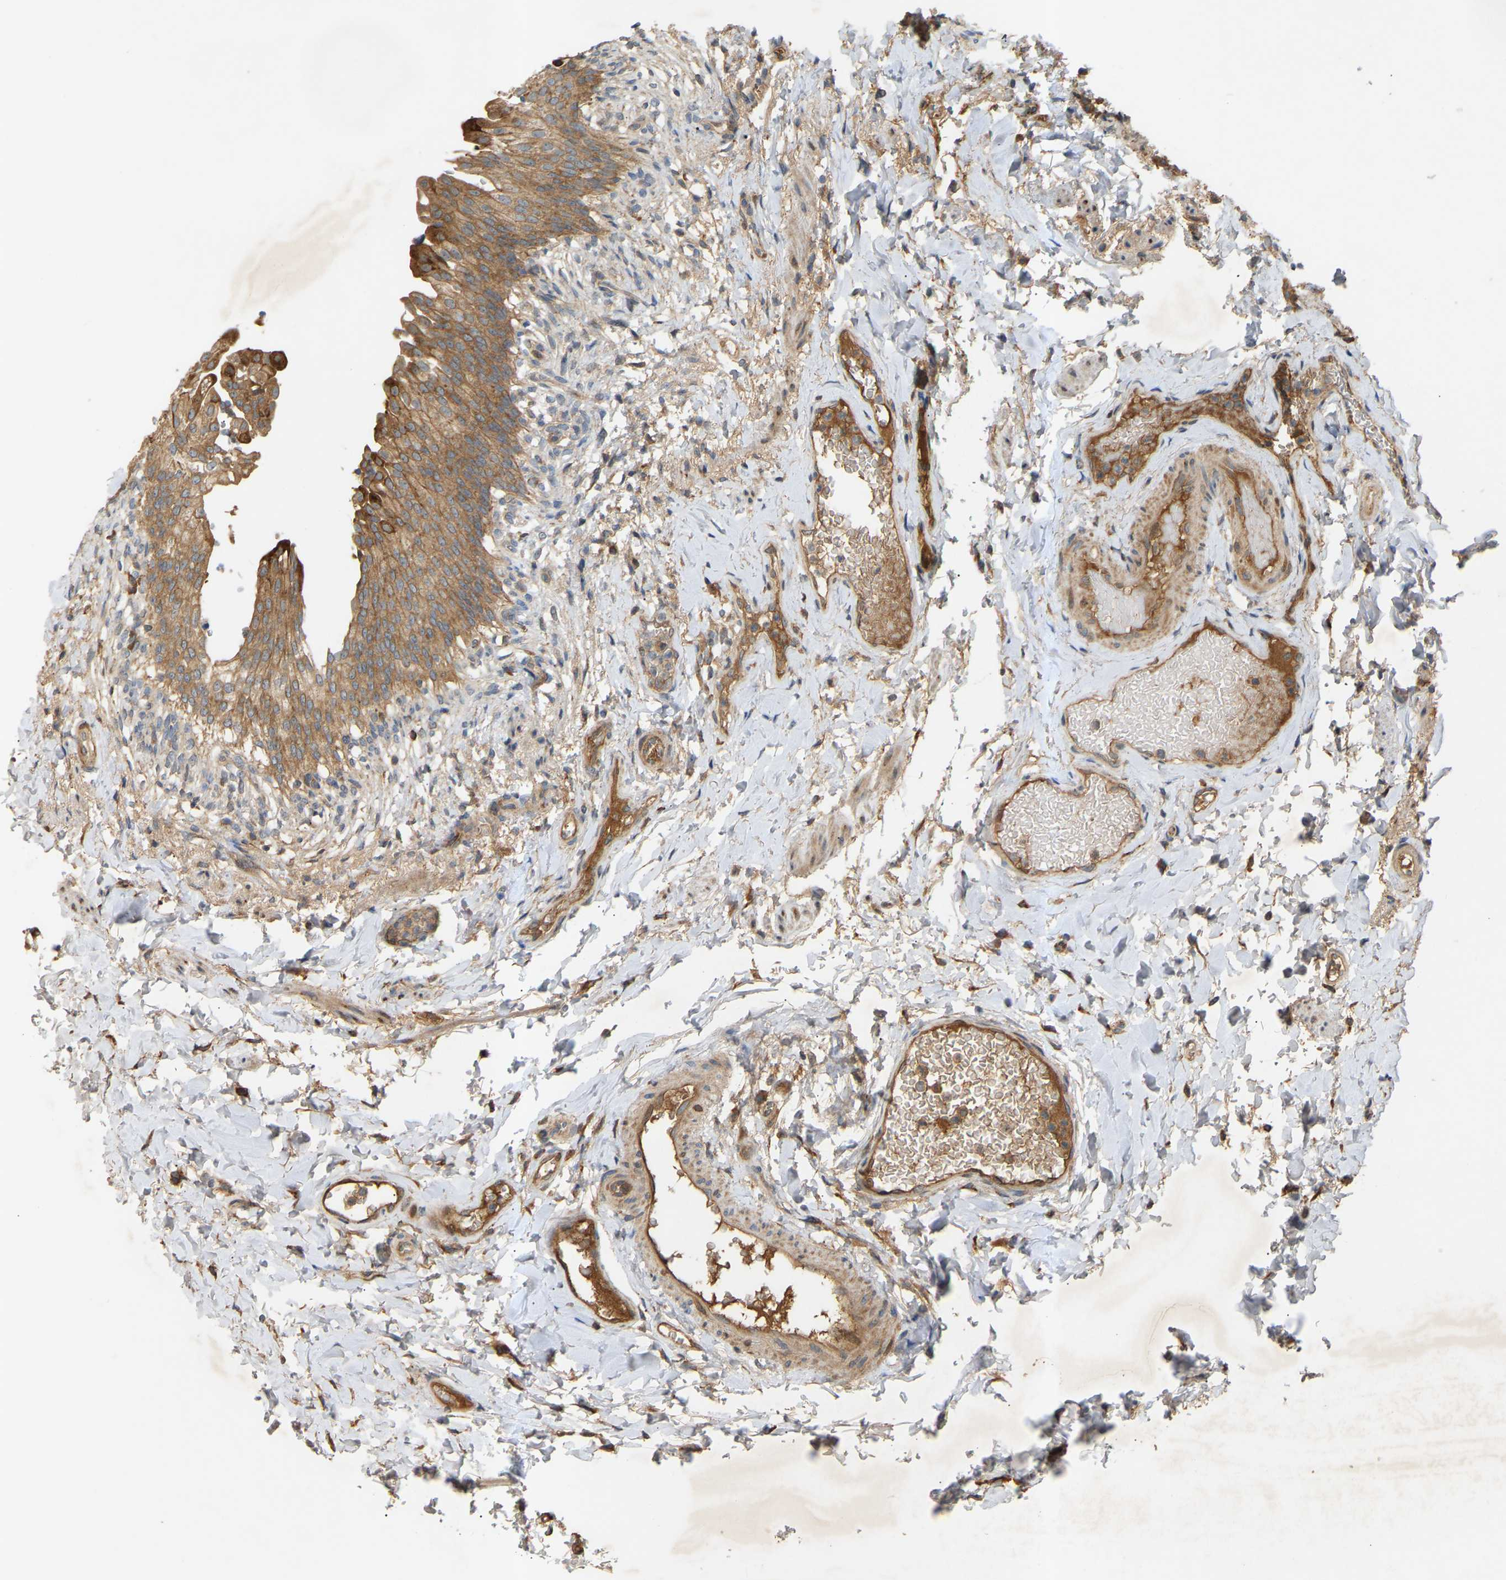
{"staining": {"intensity": "strong", "quantity": ">75%", "location": "cytoplasmic/membranous,nuclear"}, "tissue": "urinary bladder", "cell_type": "Urothelial cells", "image_type": "normal", "snomed": [{"axis": "morphology", "description": "Normal tissue, NOS"}, {"axis": "topography", "description": "Urinary bladder"}], "caption": "Benign urinary bladder demonstrates strong cytoplasmic/membranous,nuclear expression in about >75% of urothelial cells The staining was performed using DAB (3,3'-diaminobenzidine) to visualize the protein expression in brown, while the nuclei were stained in blue with hematoxylin (Magnification: 20x)..", "gene": "ATP5MF", "patient": {"sex": "female", "age": 60}}